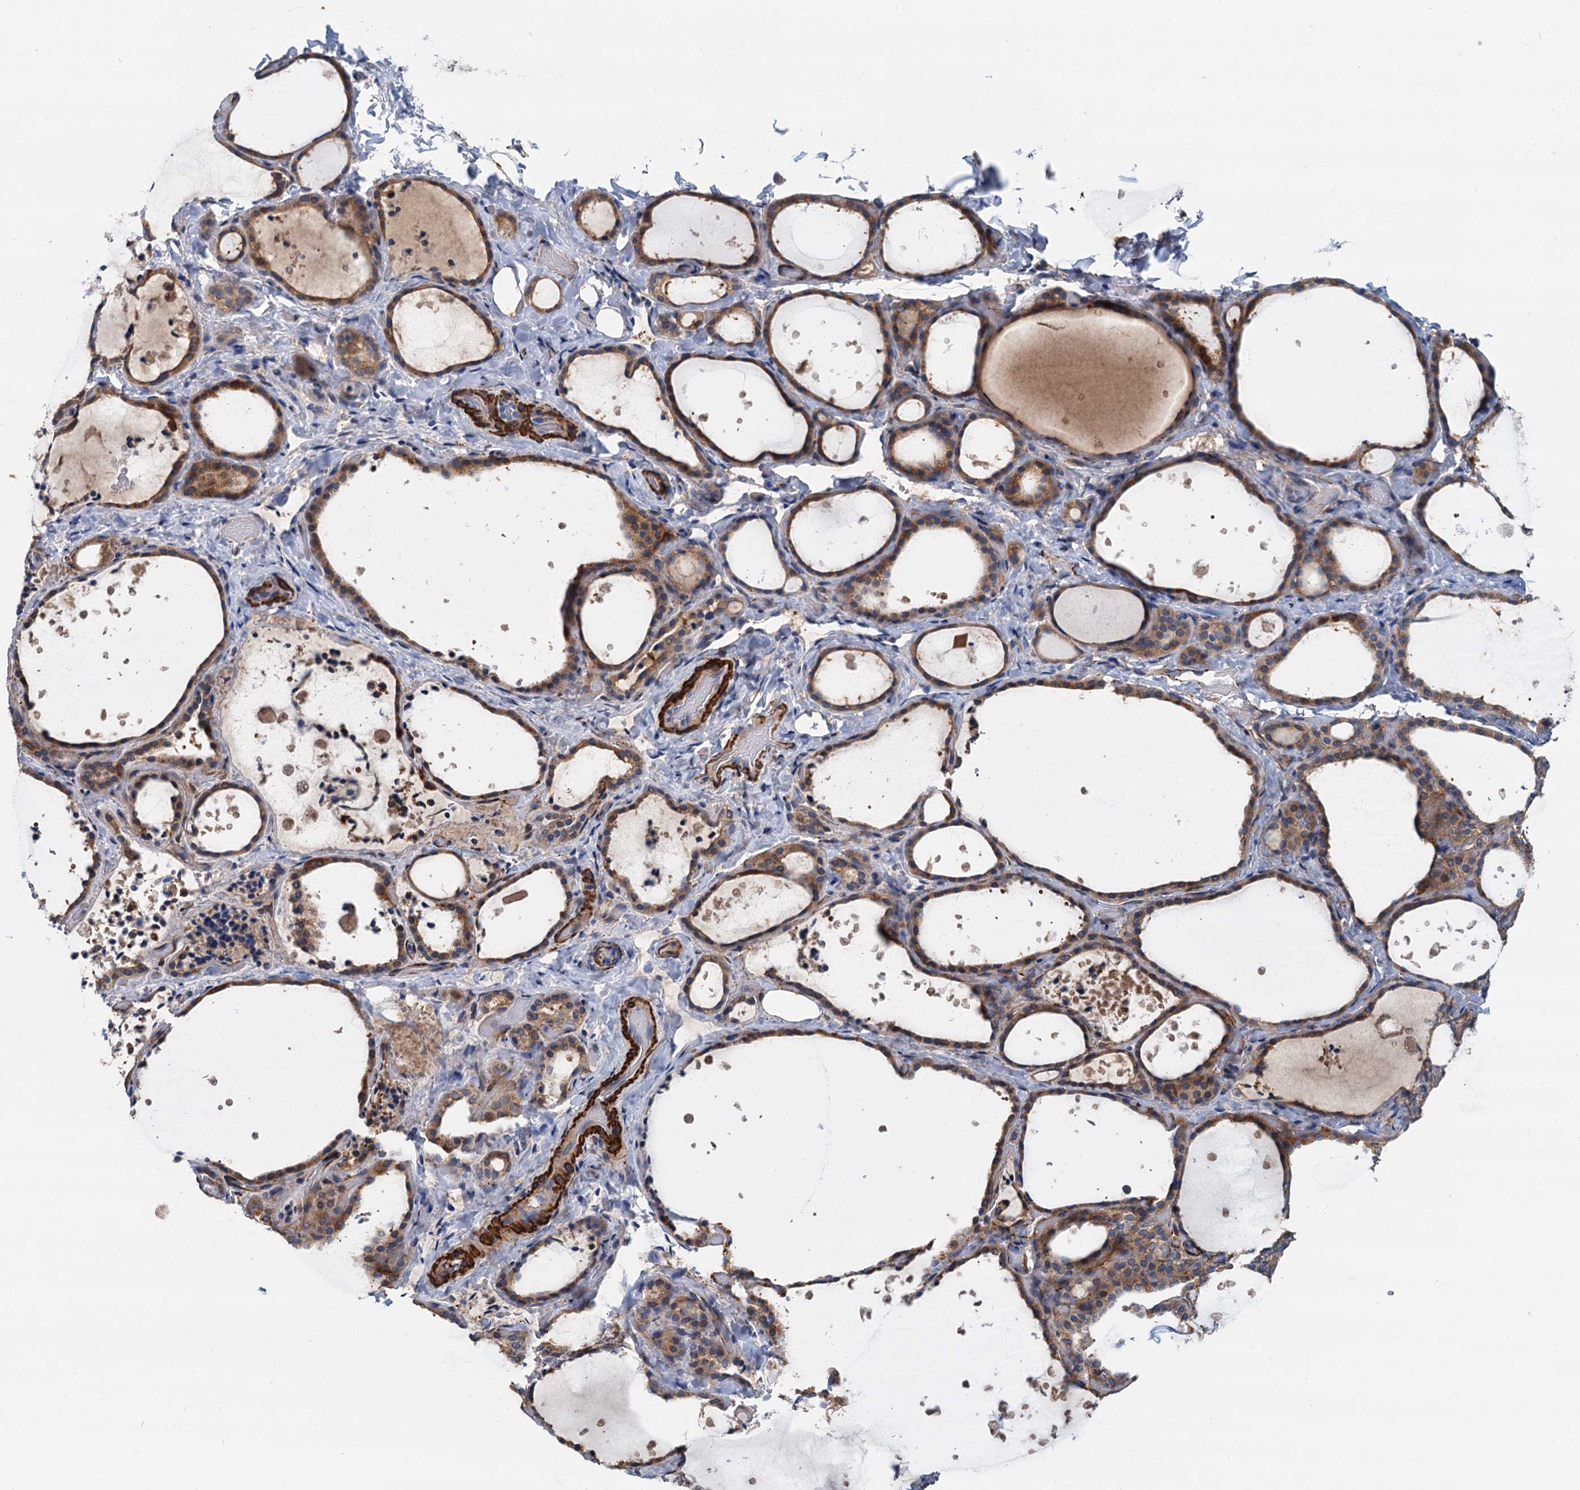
{"staining": {"intensity": "moderate", "quantity": ">75%", "location": "cytoplasmic/membranous"}, "tissue": "thyroid gland", "cell_type": "Glandular cells", "image_type": "normal", "snomed": [{"axis": "morphology", "description": "Normal tissue, NOS"}, {"axis": "topography", "description": "Thyroid gland"}], "caption": "About >75% of glandular cells in normal human thyroid gland display moderate cytoplasmic/membranous protein positivity as visualized by brown immunohistochemical staining.", "gene": "CSTPP1", "patient": {"sex": "female", "age": 44}}